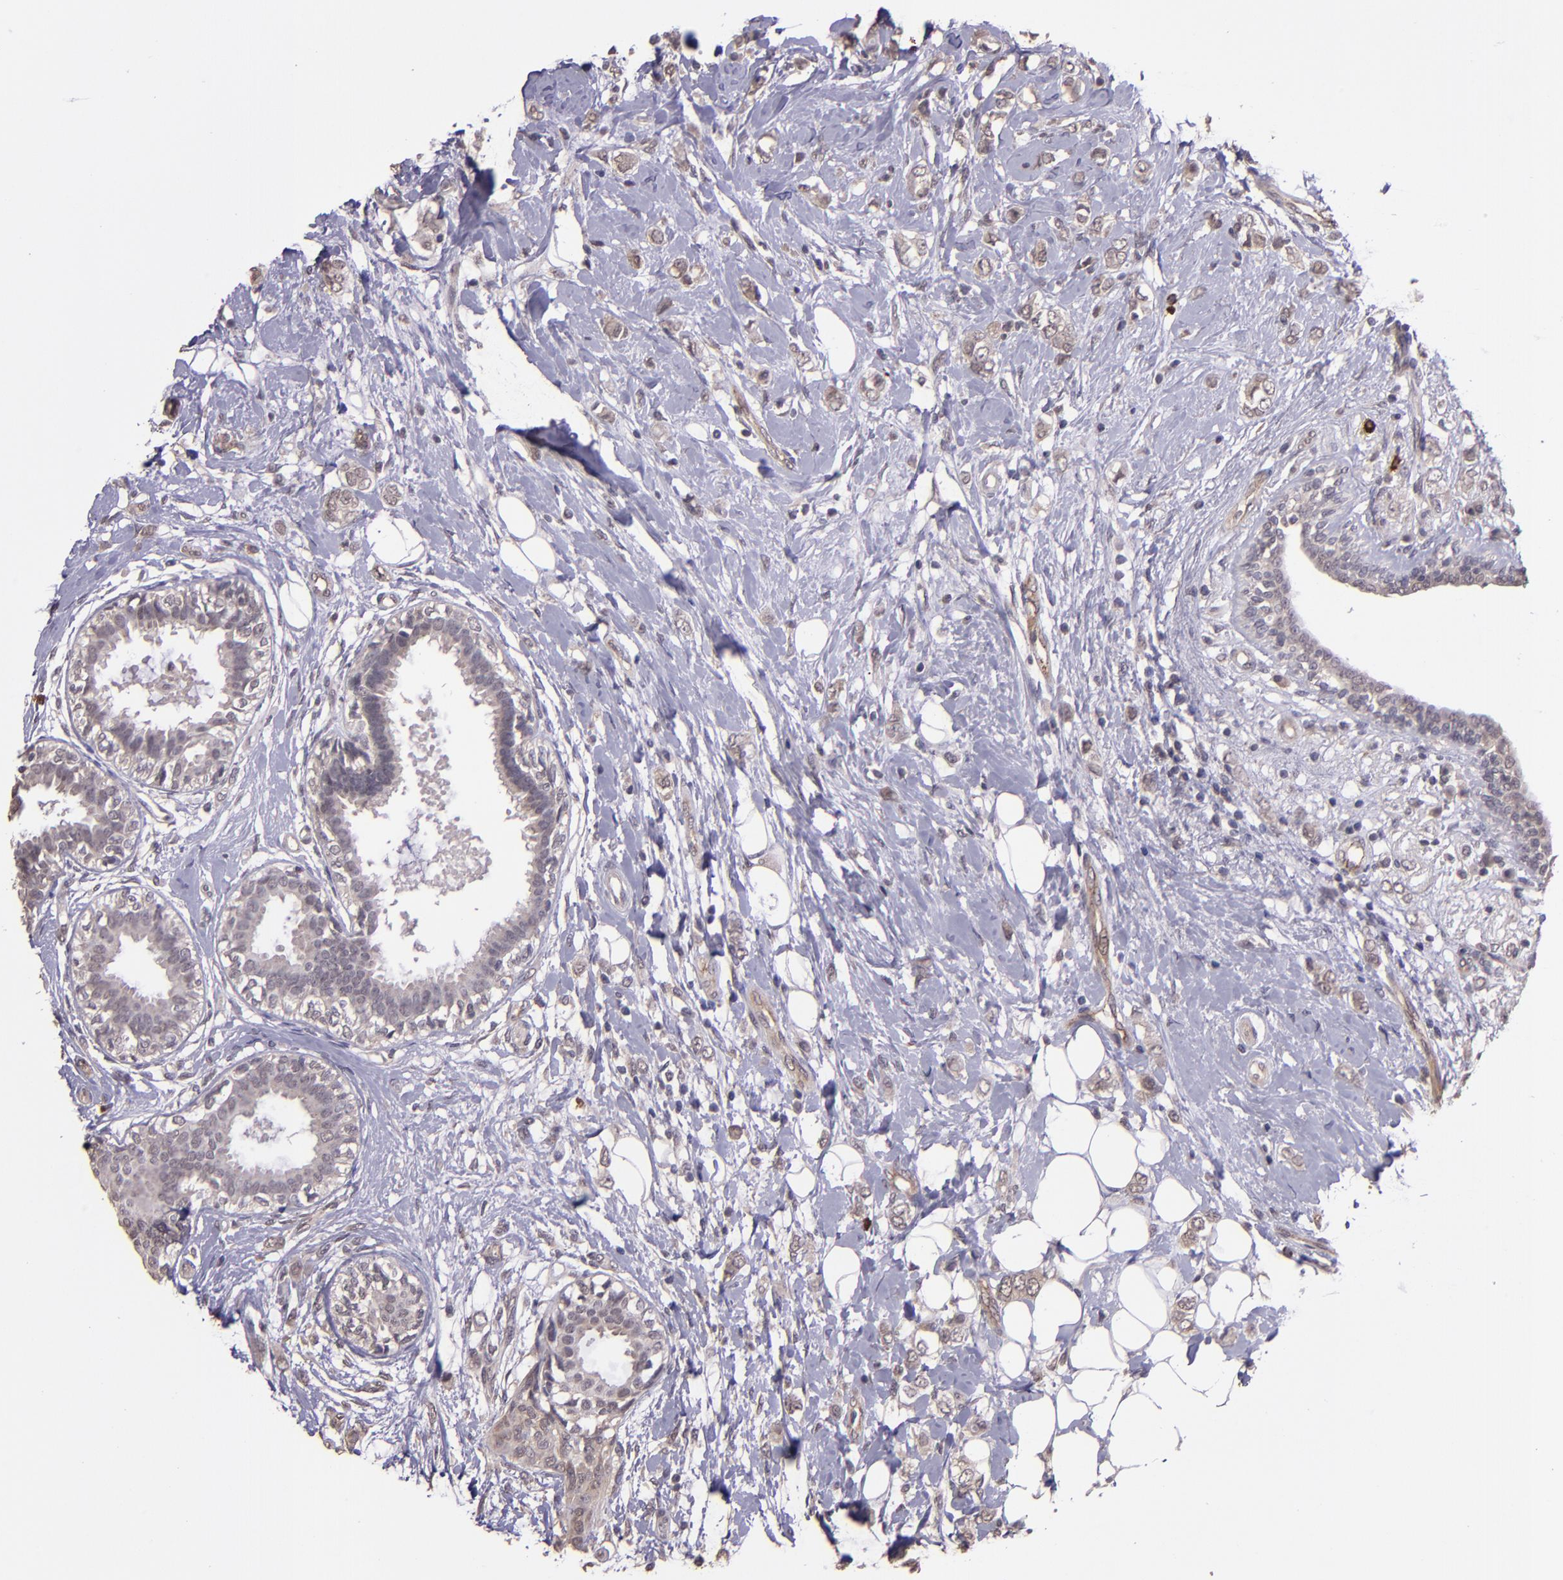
{"staining": {"intensity": "moderate", "quantity": ">75%", "location": "cytoplasmic/membranous"}, "tissue": "breast cancer", "cell_type": "Tumor cells", "image_type": "cancer", "snomed": [{"axis": "morphology", "description": "Normal tissue, NOS"}, {"axis": "morphology", "description": "Lobular carcinoma"}, {"axis": "topography", "description": "Breast"}], "caption": "Moderate cytoplasmic/membranous expression for a protein is appreciated in approximately >75% of tumor cells of breast cancer (lobular carcinoma) using immunohistochemistry.", "gene": "TAF7L", "patient": {"sex": "female", "age": 47}}